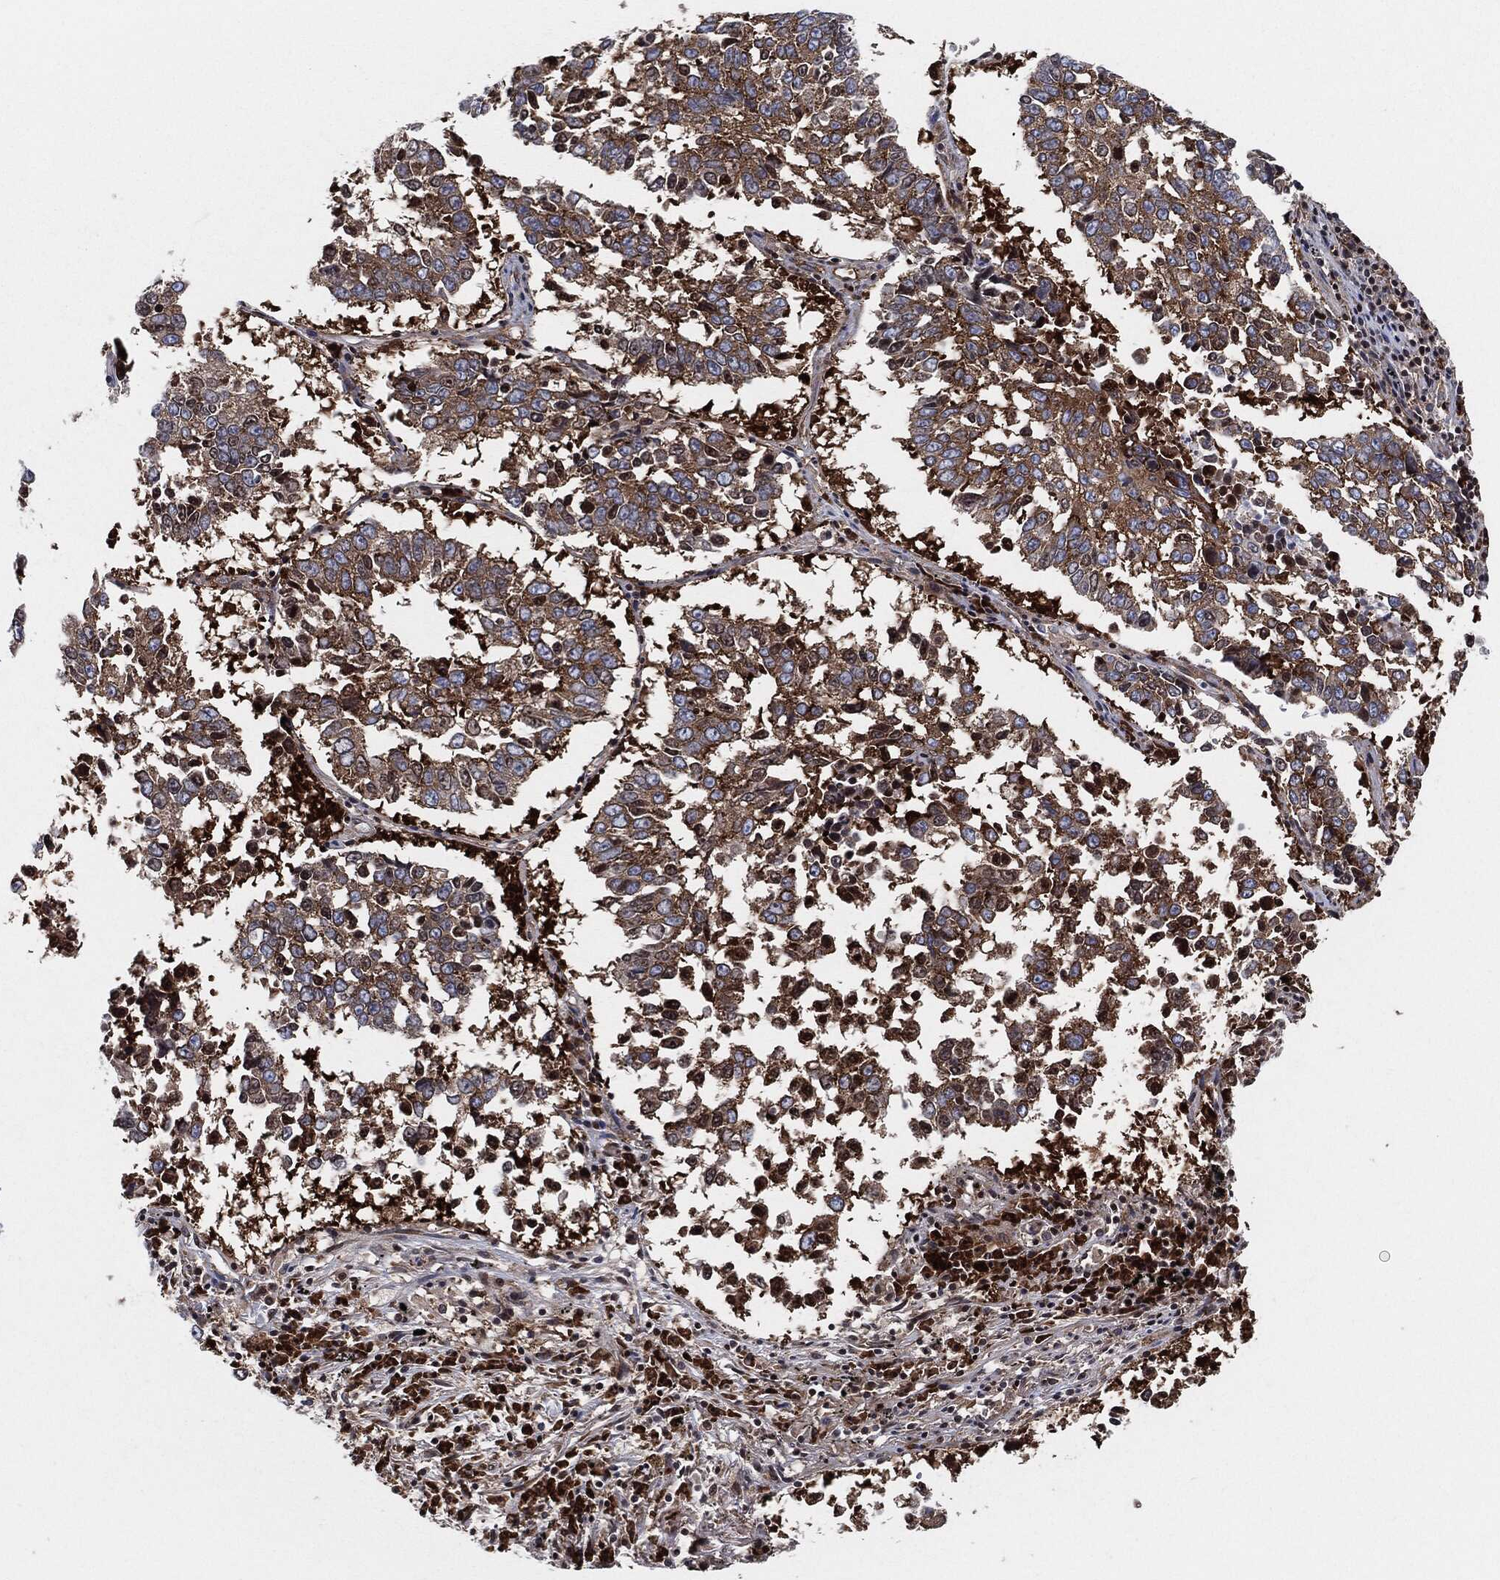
{"staining": {"intensity": "moderate", "quantity": ">75%", "location": "cytoplasmic/membranous"}, "tissue": "lung cancer", "cell_type": "Tumor cells", "image_type": "cancer", "snomed": [{"axis": "morphology", "description": "Squamous cell carcinoma, NOS"}, {"axis": "topography", "description": "Lung"}], "caption": "High-power microscopy captured an IHC photomicrograph of lung squamous cell carcinoma, revealing moderate cytoplasmic/membranous positivity in approximately >75% of tumor cells. (DAB (3,3'-diaminobenzidine) = brown stain, brightfield microscopy at high magnification).", "gene": "EIF2S2", "patient": {"sex": "male", "age": 82}}